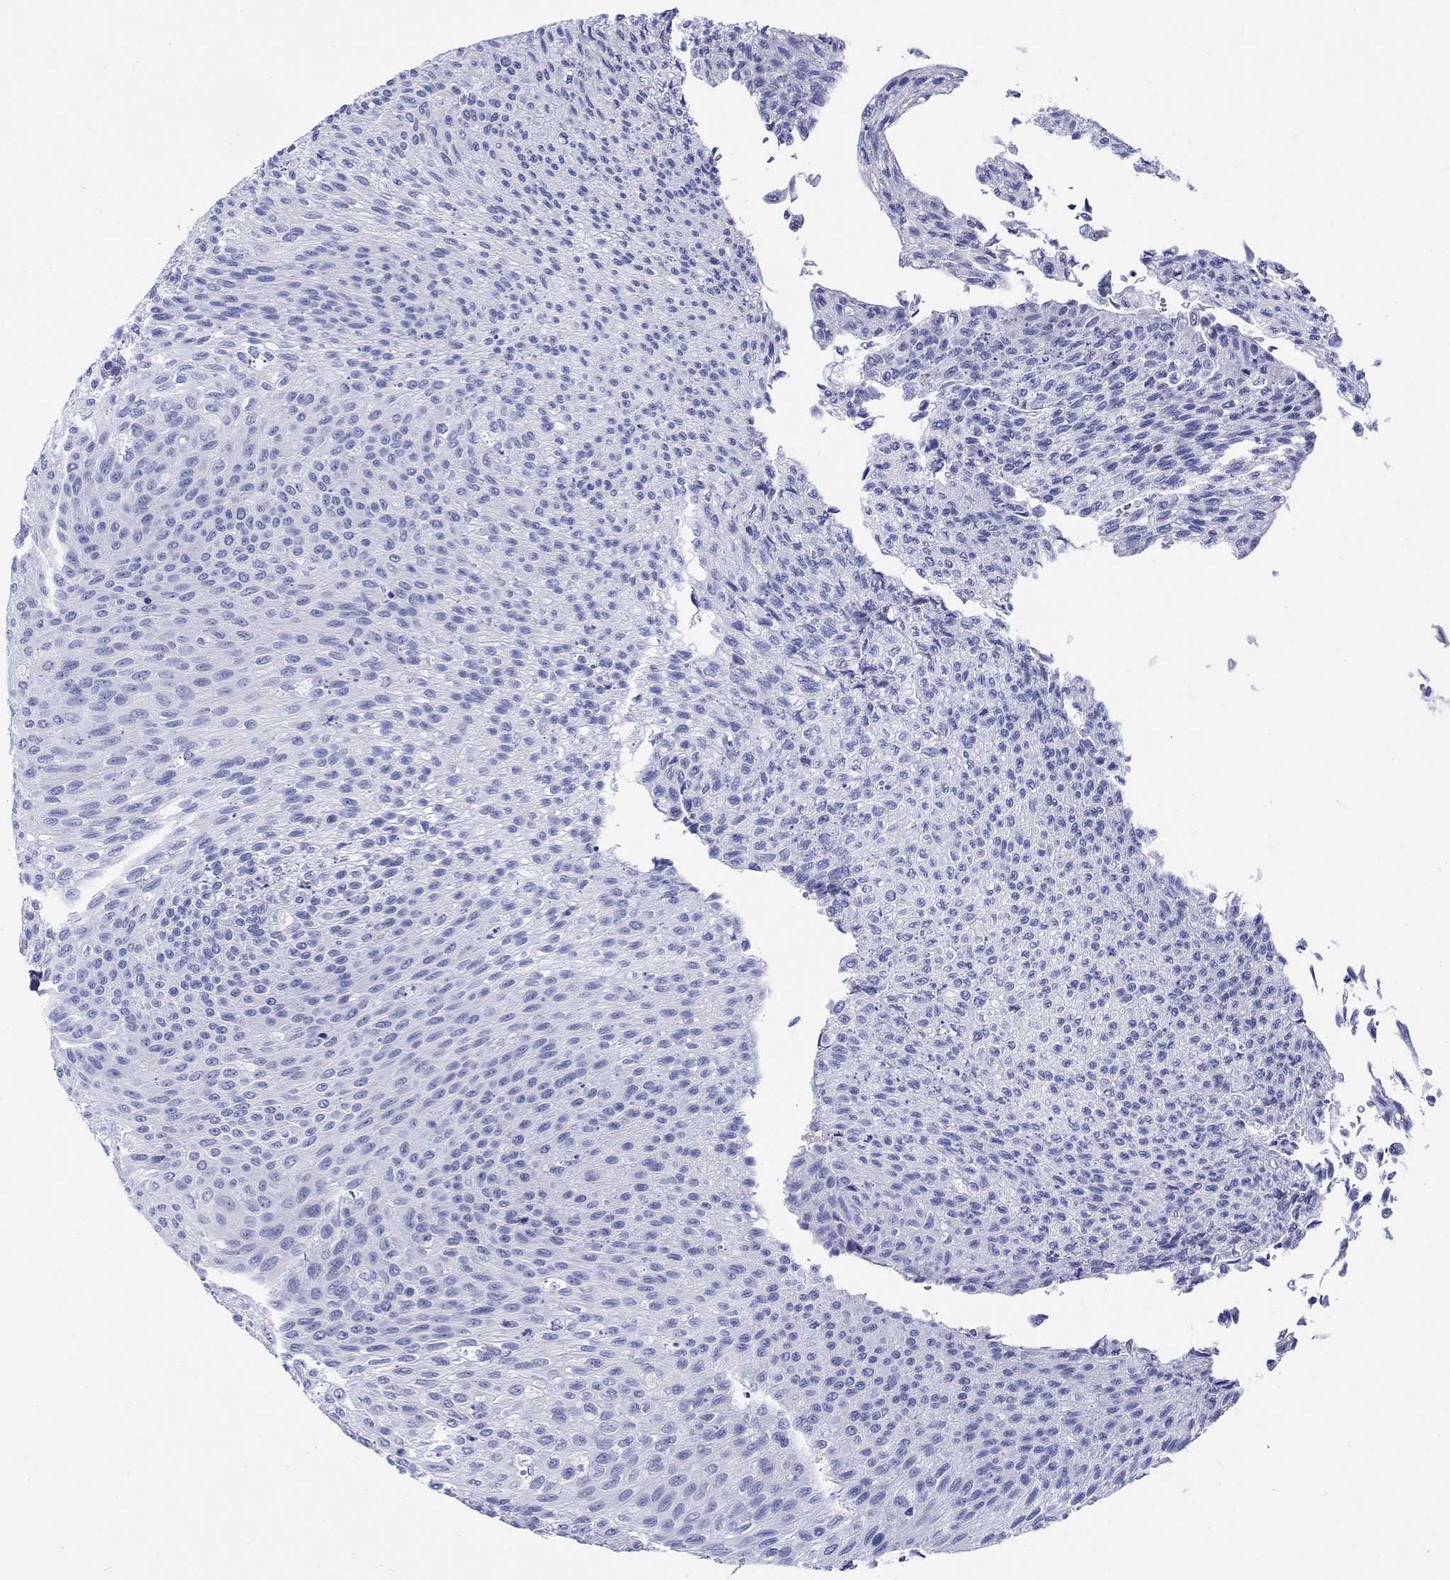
{"staining": {"intensity": "negative", "quantity": "none", "location": "none"}, "tissue": "urothelial cancer", "cell_type": "Tumor cells", "image_type": "cancer", "snomed": [{"axis": "morphology", "description": "Urothelial carcinoma, Low grade"}, {"axis": "topography", "description": "Ureter, NOS"}, {"axis": "topography", "description": "Urinary bladder"}], "caption": "DAB immunohistochemical staining of urothelial cancer exhibits no significant staining in tumor cells. Nuclei are stained in blue.", "gene": "CRYGS", "patient": {"sex": "male", "age": 78}}